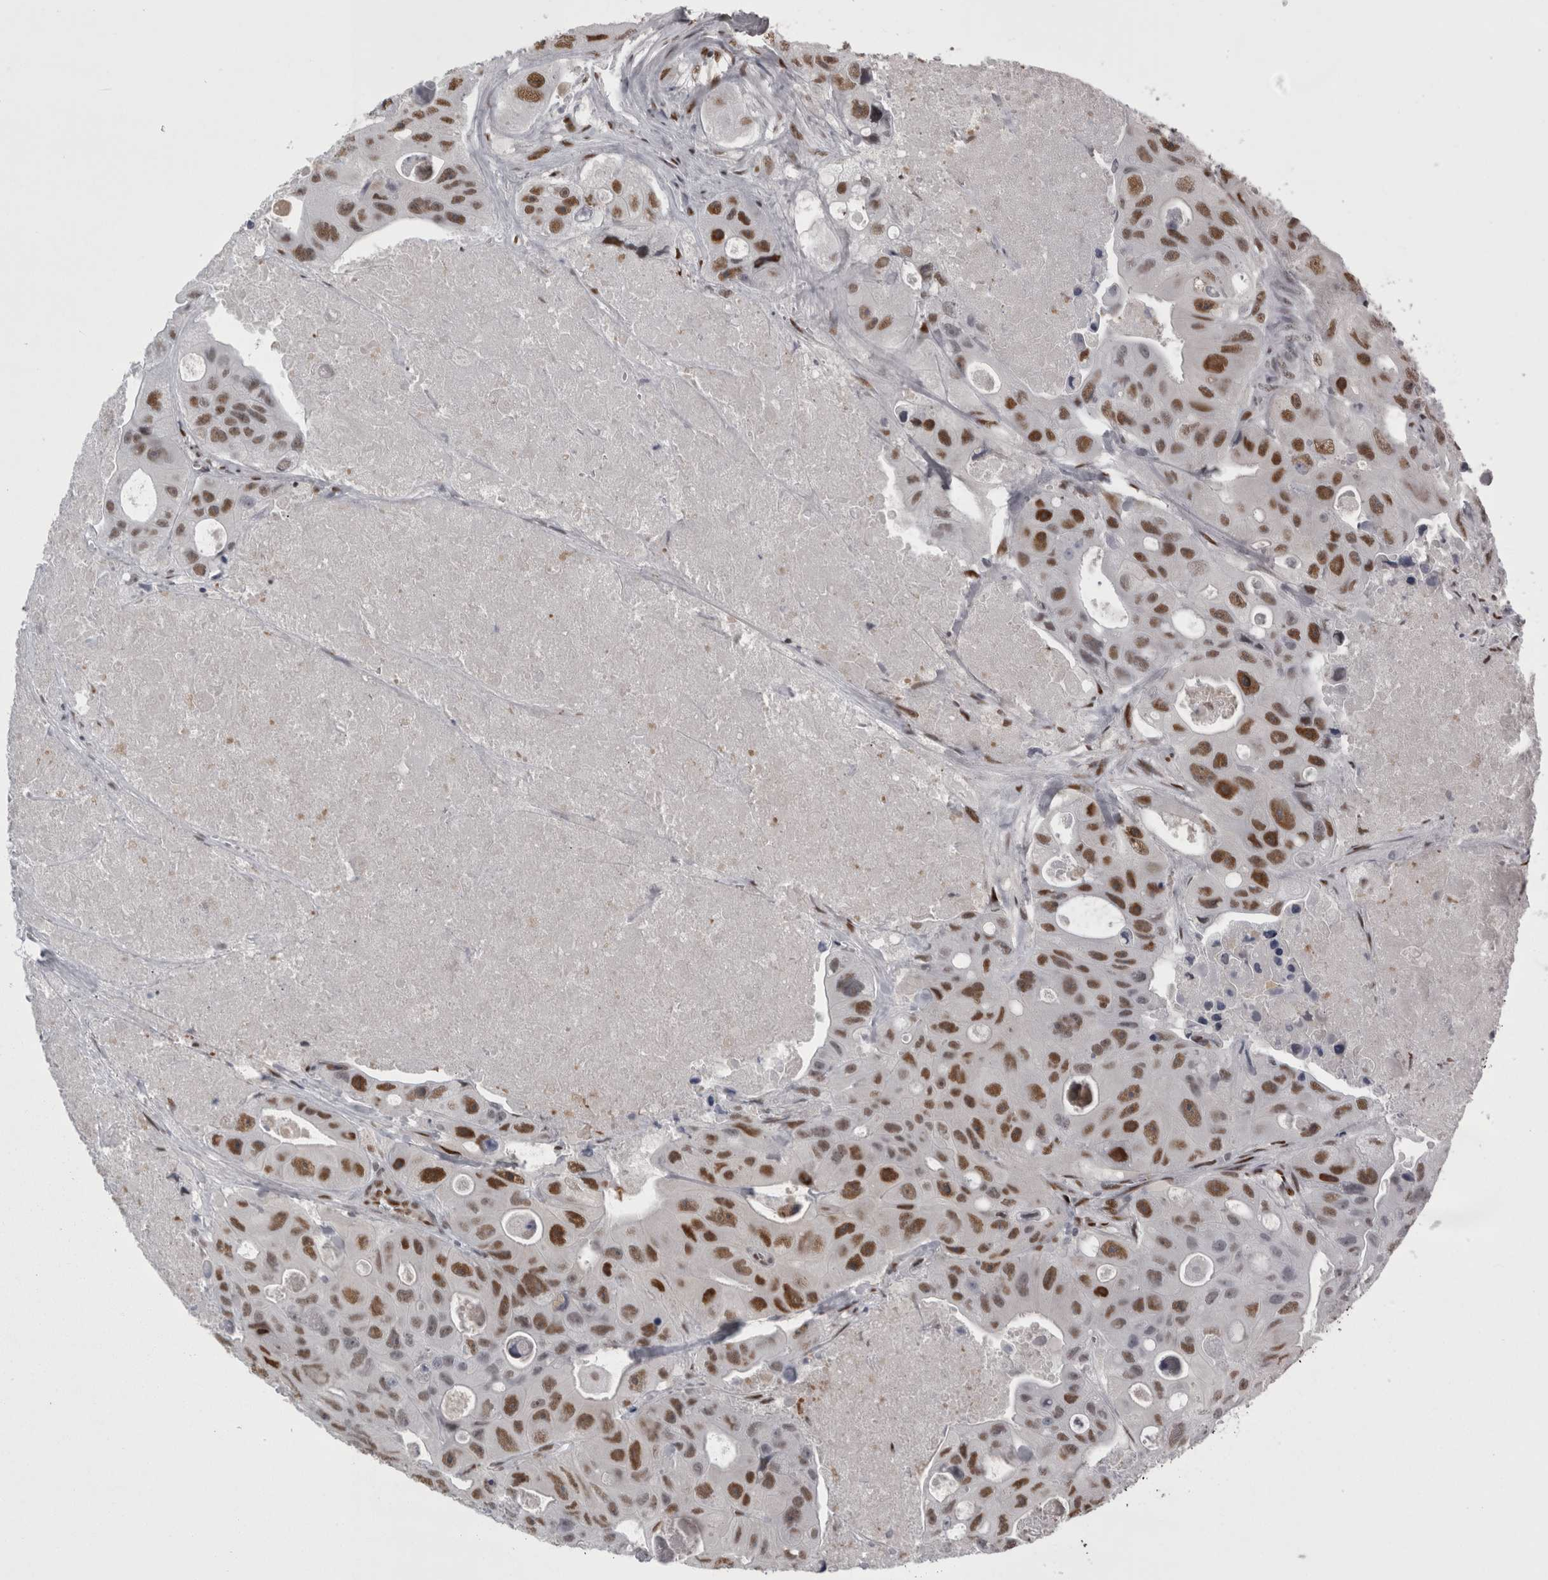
{"staining": {"intensity": "moderate", "quantity": ">75%", "location": "nuclear"}, "tissue": "colorectal cancer", "cell_type": "Tumor cells", "image_type": "cancer", "snomed": [{"axis": "morphology", "description": "Adenocarcinoma, NOS"}, {"axis": "topography", "description": "Colon"}], "caption": "Adenocarcinoma (colorectal) stained for a protein demonstrates moderate nuclear positivity in tumor cells.", "gene": "C1orf54", "patient": {"sex": "female", "age": 46}}